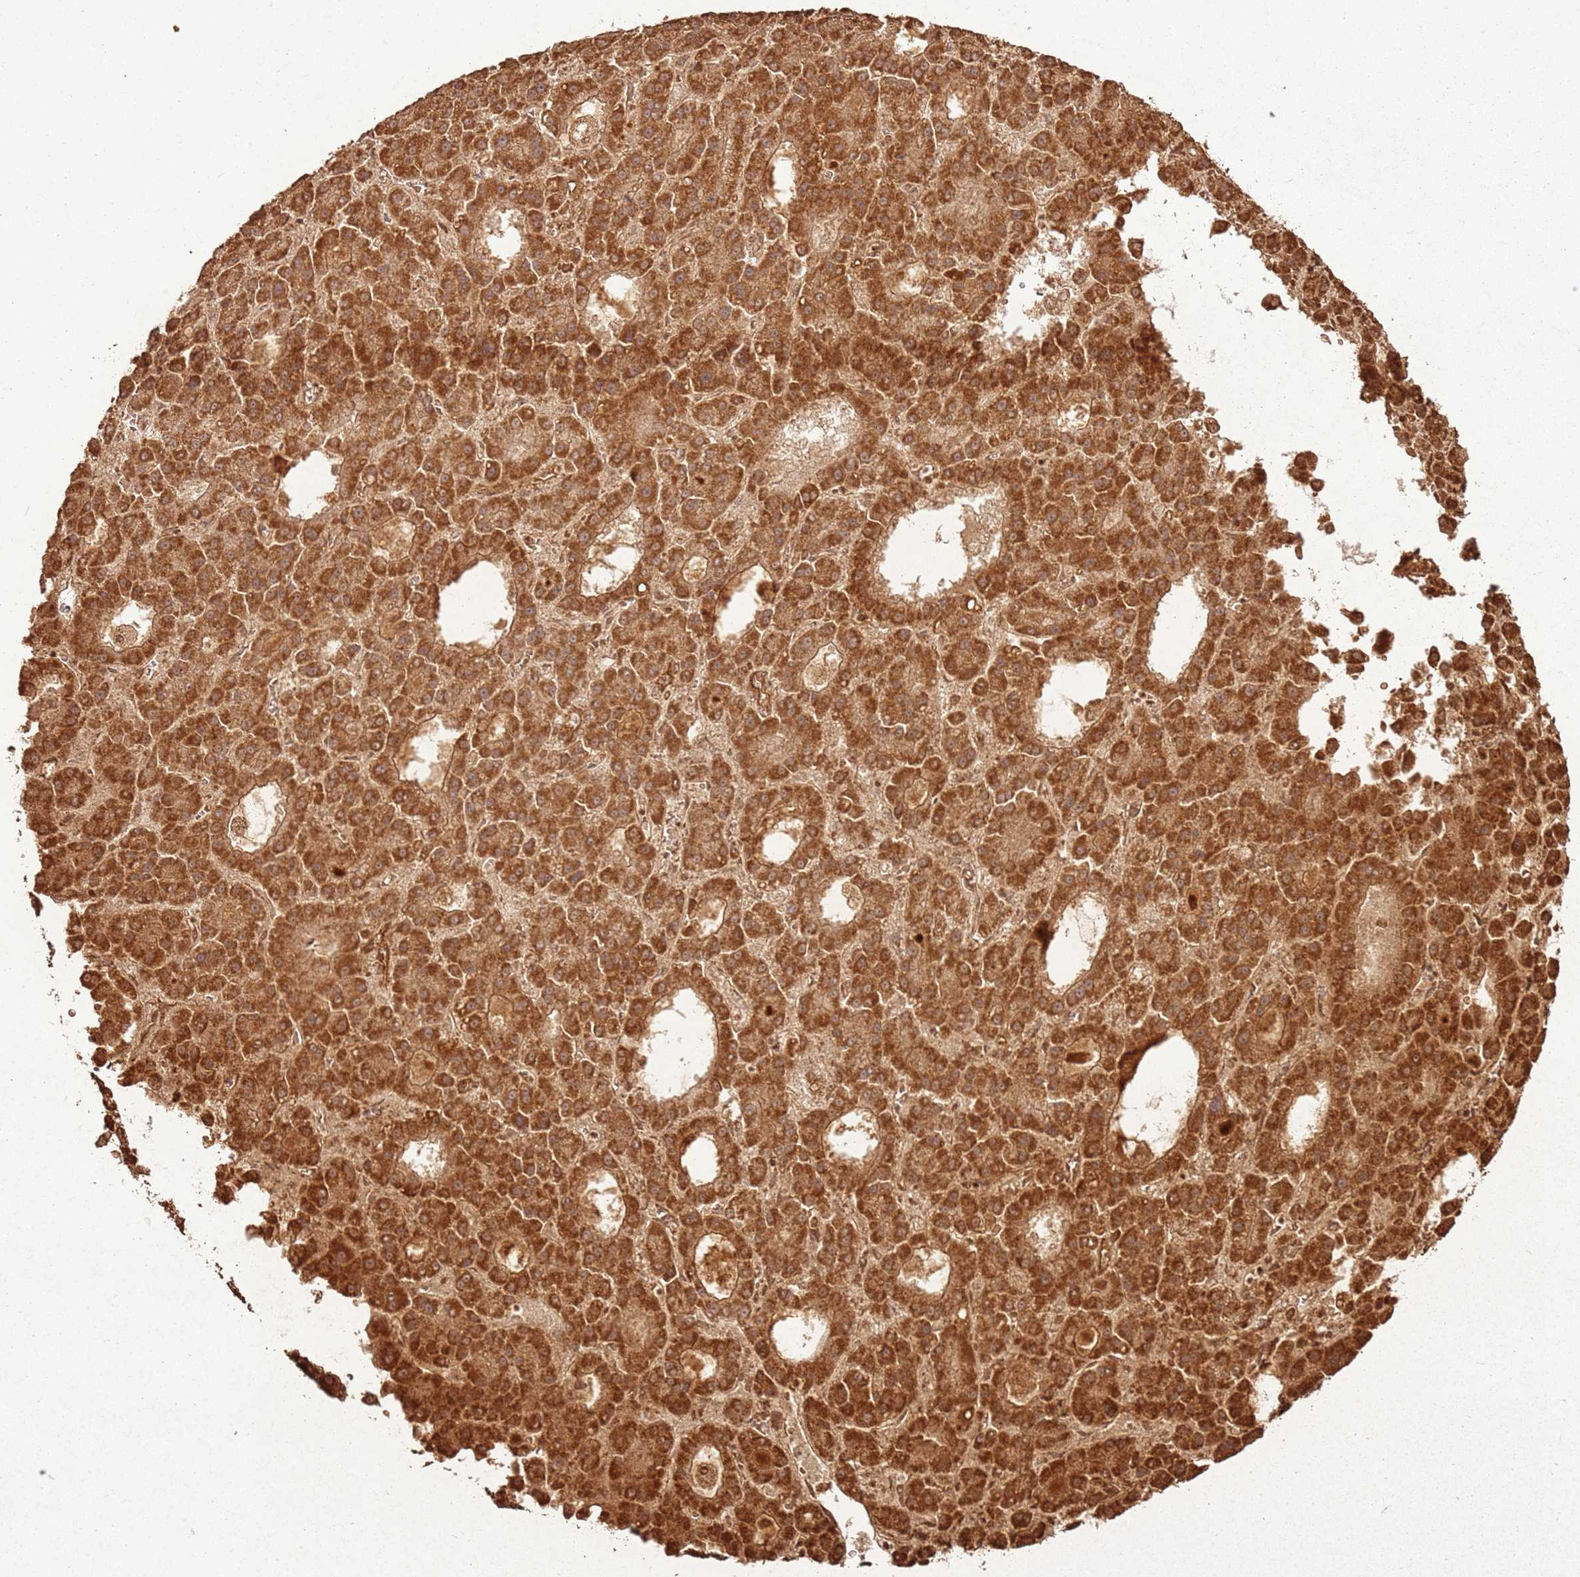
{"staining": {"intensity": "strong", "quantity": ">75%", "location": "cytoplasmic/membranous"}, "tissue": "liver cancer", "cell_type": "Tumor cells", "image_type": "cancer", "snomed": [{"axis": "morphology", "description": "Carcinoma, Hepatocellular, NOS"}, {"axis": "topography", "description": "Liver"}], "caption": "A brown stain labels strong cytoplasmic/membranous expression of a protein in hepatocellular carcinoma (liver) tumor cells.", "gene": "MRPS6", "patient": {"sex": "male", "age": 70}}